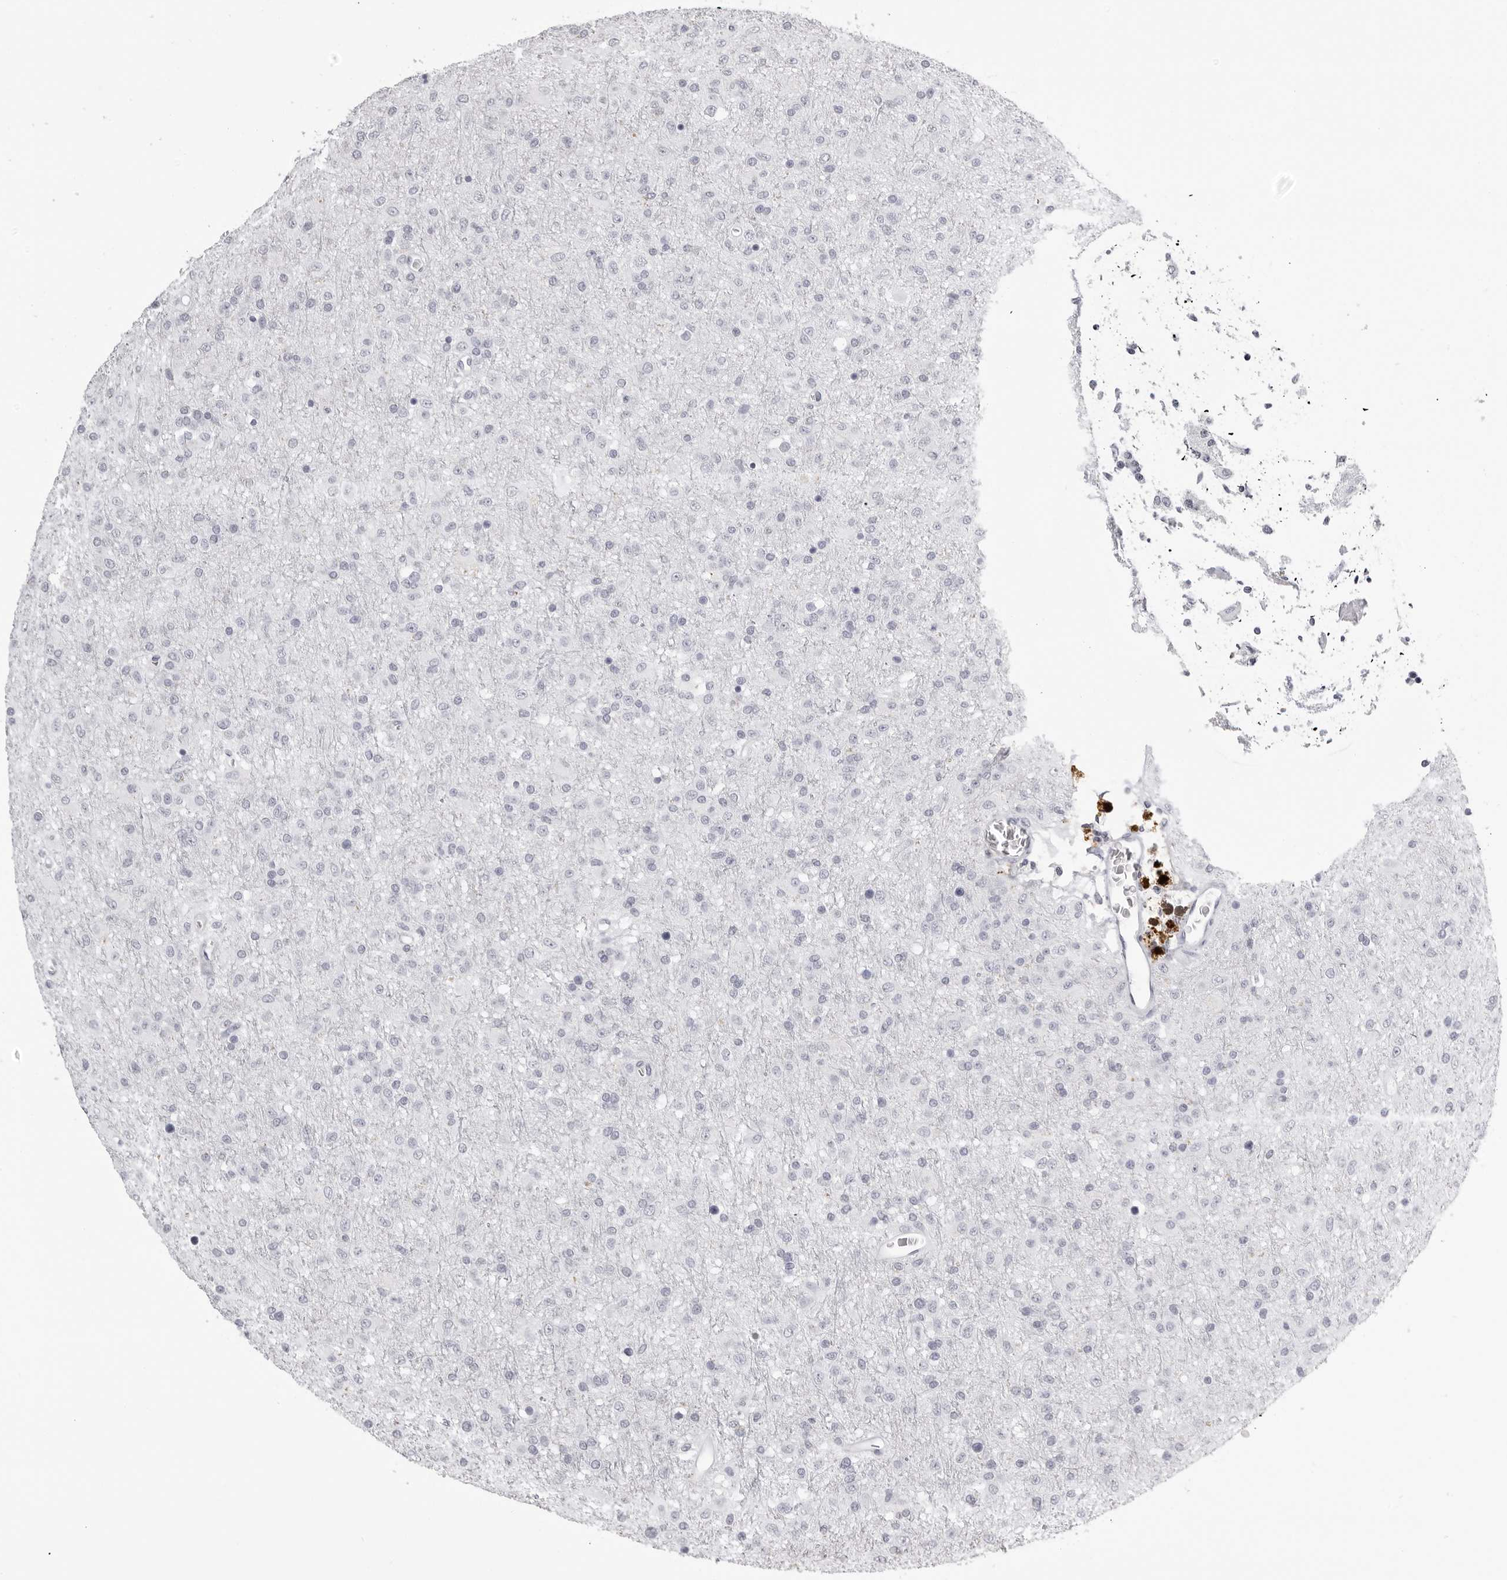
{"staining": {"intensity": "negative", "quantity": "none", "location": "none"}, "tissue": "glioma", "cell_type": "Tumor cells", "image_type": "cancer", "snomed": [{"axis": "morphology", "description": "Glioma, malignant, Low grade"}, {"axis": "topography", "description": "Brain"}], "caption": "Tumor cells show no significant staining in malignant glioma (low-grade).", "gene": "CST1", "patient": {"sex": "male", "age": 65}}